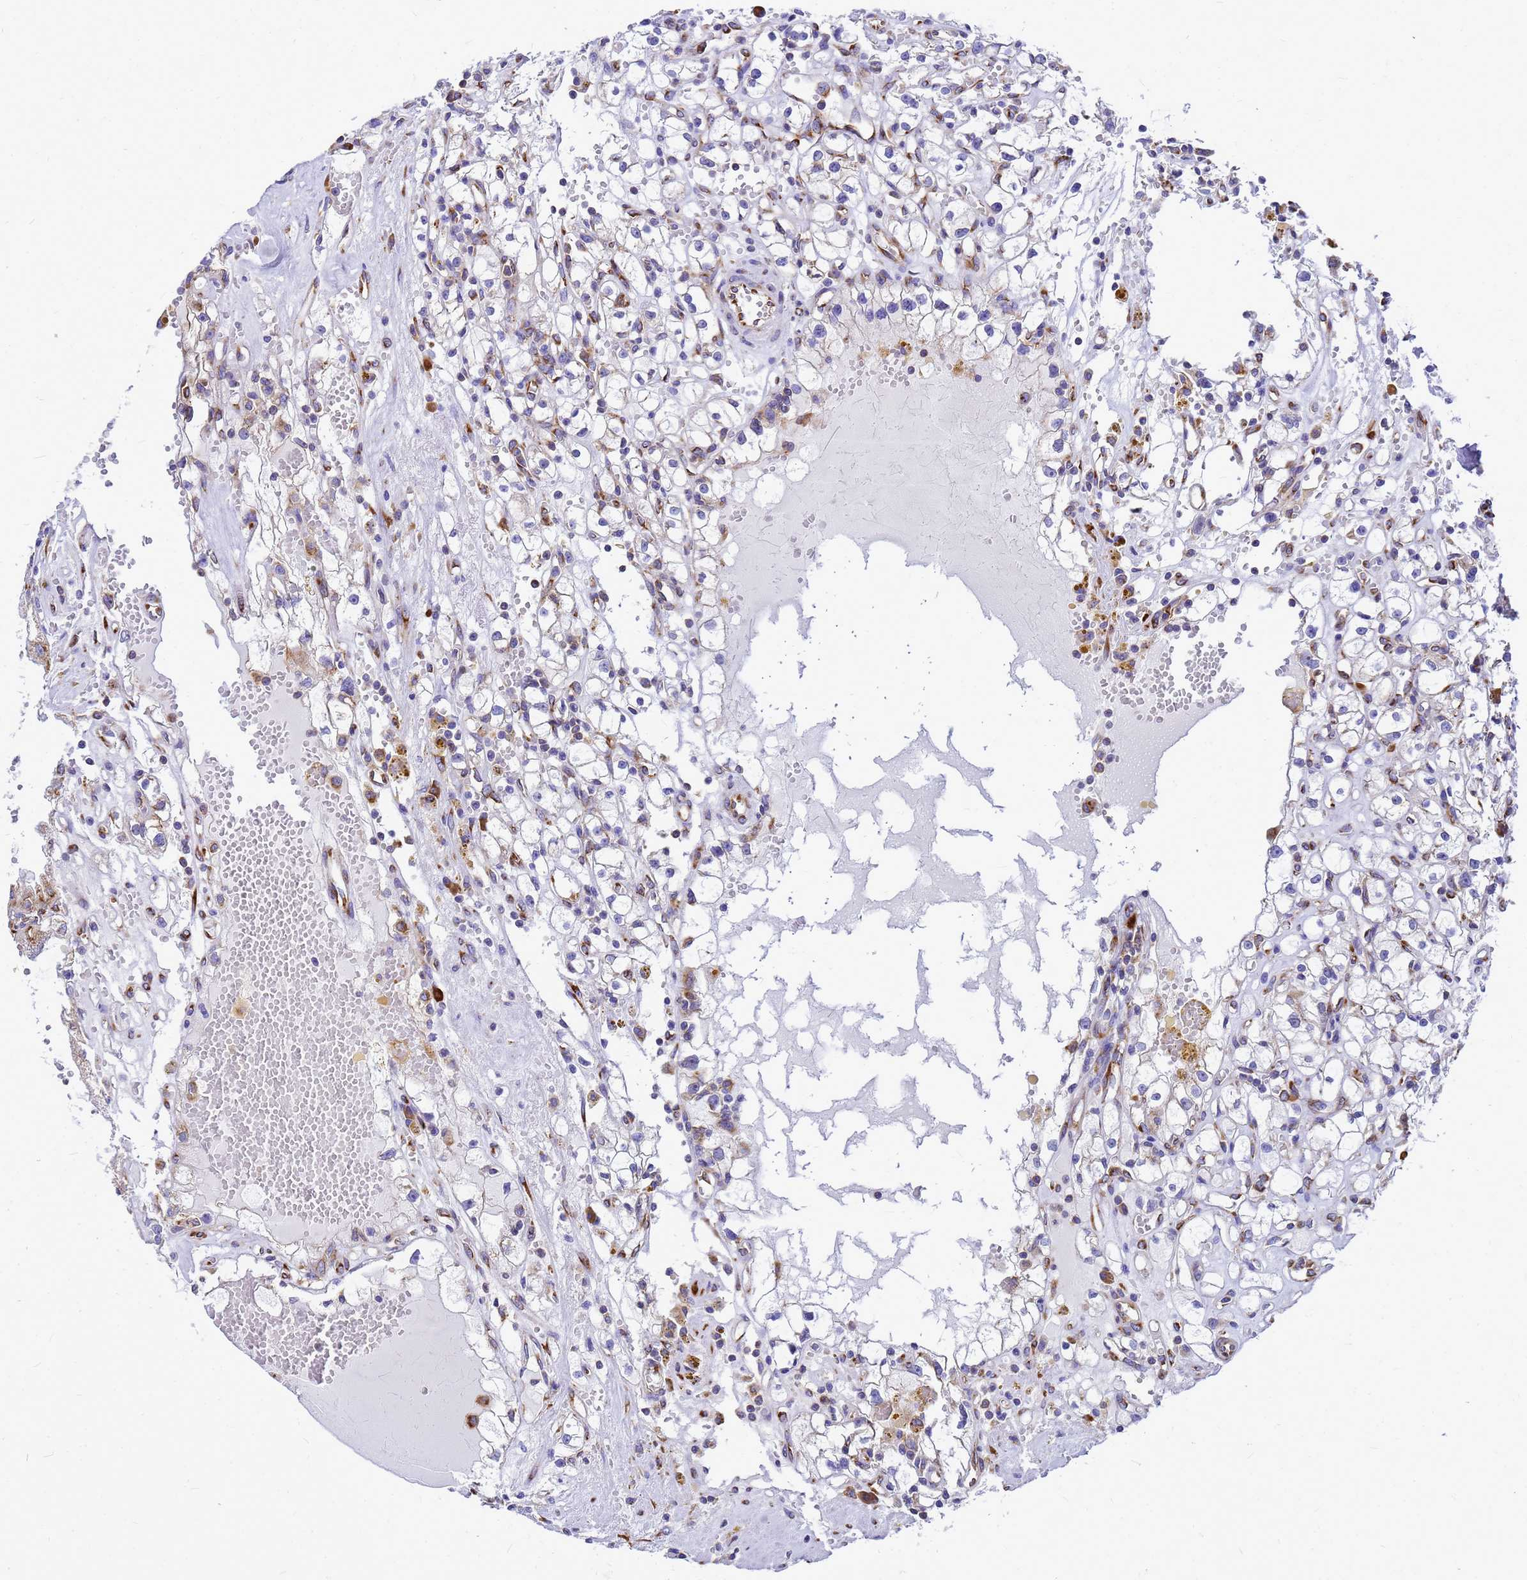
{"staining": {"intensity": "negative", "quantity": "none", "location": "none"}, "tissue": "renal cancer", "cell_type": "Tumor cells", "image_type": "cancer", "snomed": [{"axis": "morphology", "description": "Adenocarcinoma, NOS"}, {"axis": "topography", "description": "Kidney"}], "caption": "Protein analysis of renal adenocarcinoma reveals no significant positivity in tumor cells. The staining is performed using DAB brown chromogen with nuclei counter-stained in using hematoxylin.", "gene": "EEF1D", "patient": {"sex": "male", "age": 56}}